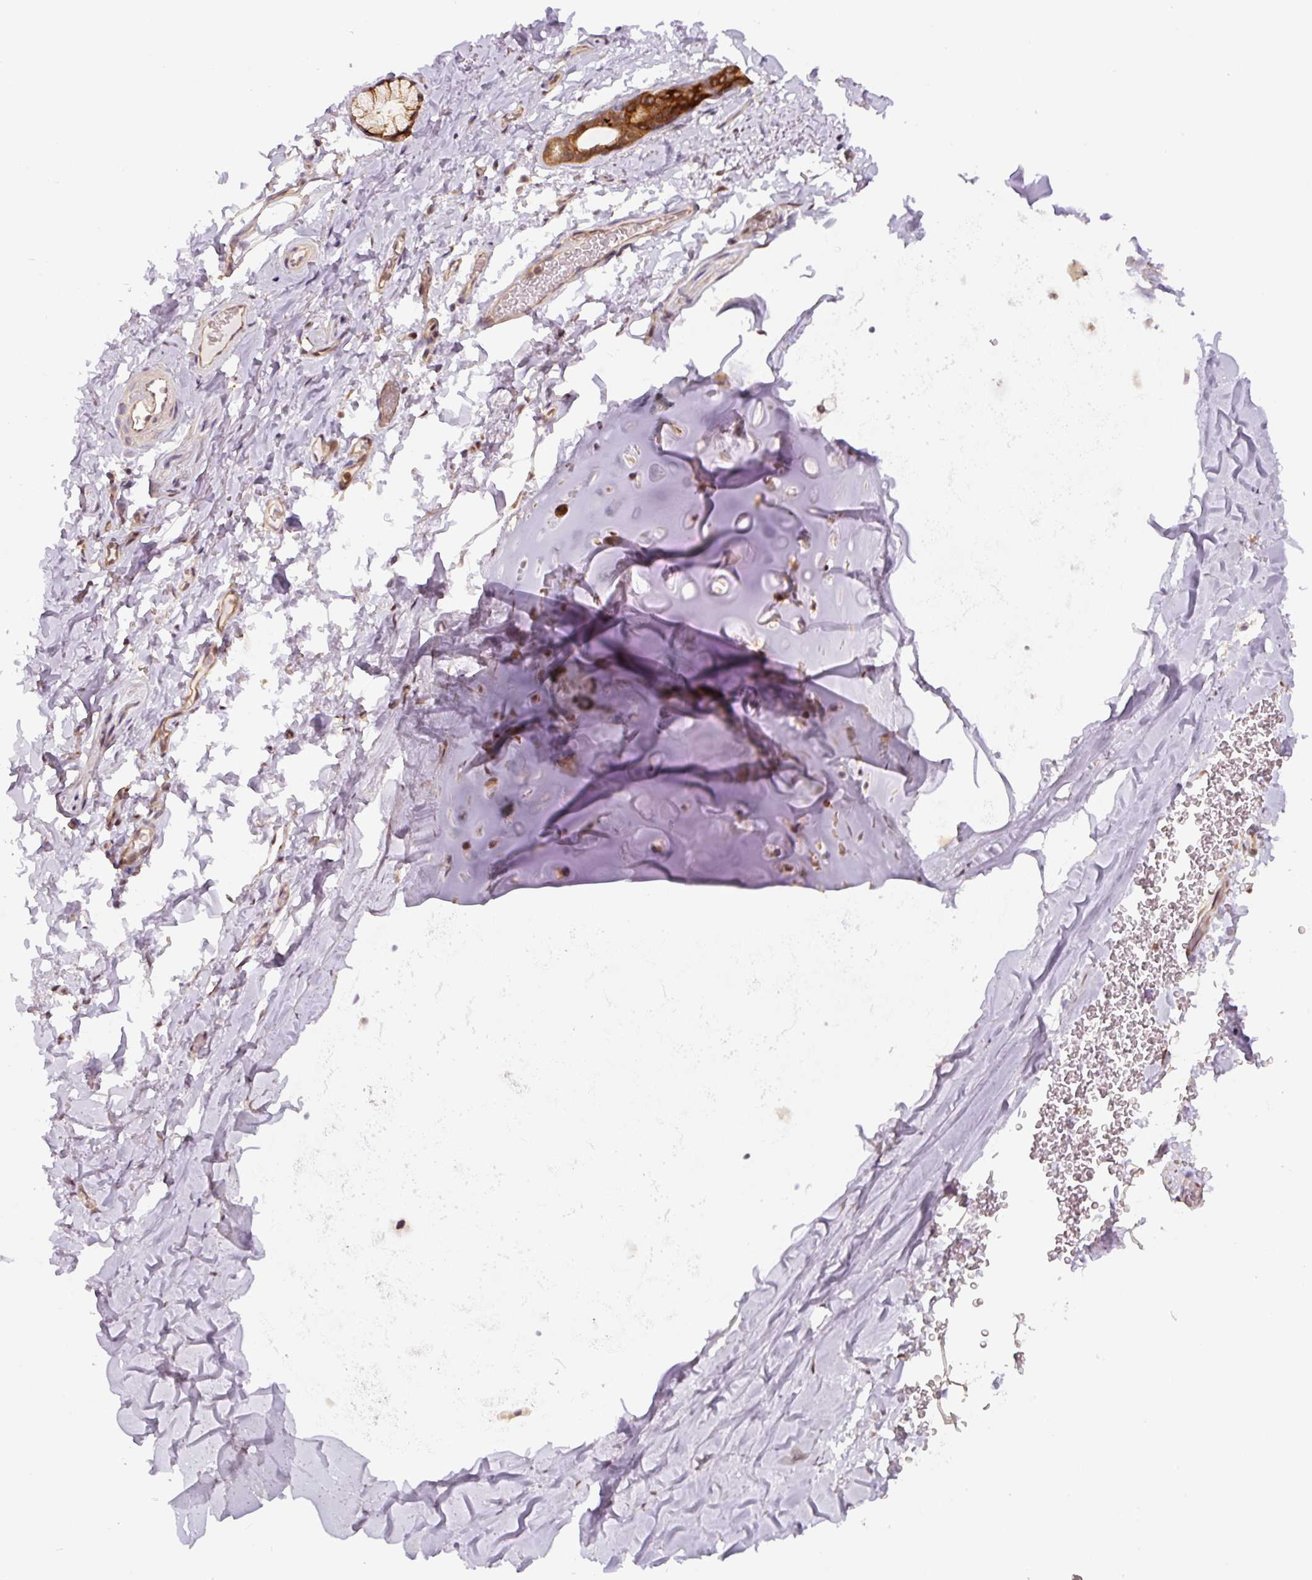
{"staining": {"intensity": "weak", "quantity": "<25%", "location": "cytoplasmic/membranous"}, "tissue": "adipose tissue", "cell_type": "Adipocytes", "image_type": "normal", "snomed": [{"axis": "morphology", "description": "Normal tissue, NOS"}, {"axis": "topography", "description": "Cartilage tissue"}, {"axis": "topography", "description": "Bronchus"}, {"axis": "topography", "description": "Peripheral nerve tissue"}], "caption": "Image shows no protein staining in adipocytes of unremarkable adipose tissue.", "gene": "ZSWIM7", "patient": {"sex": "male", "age": 67}}